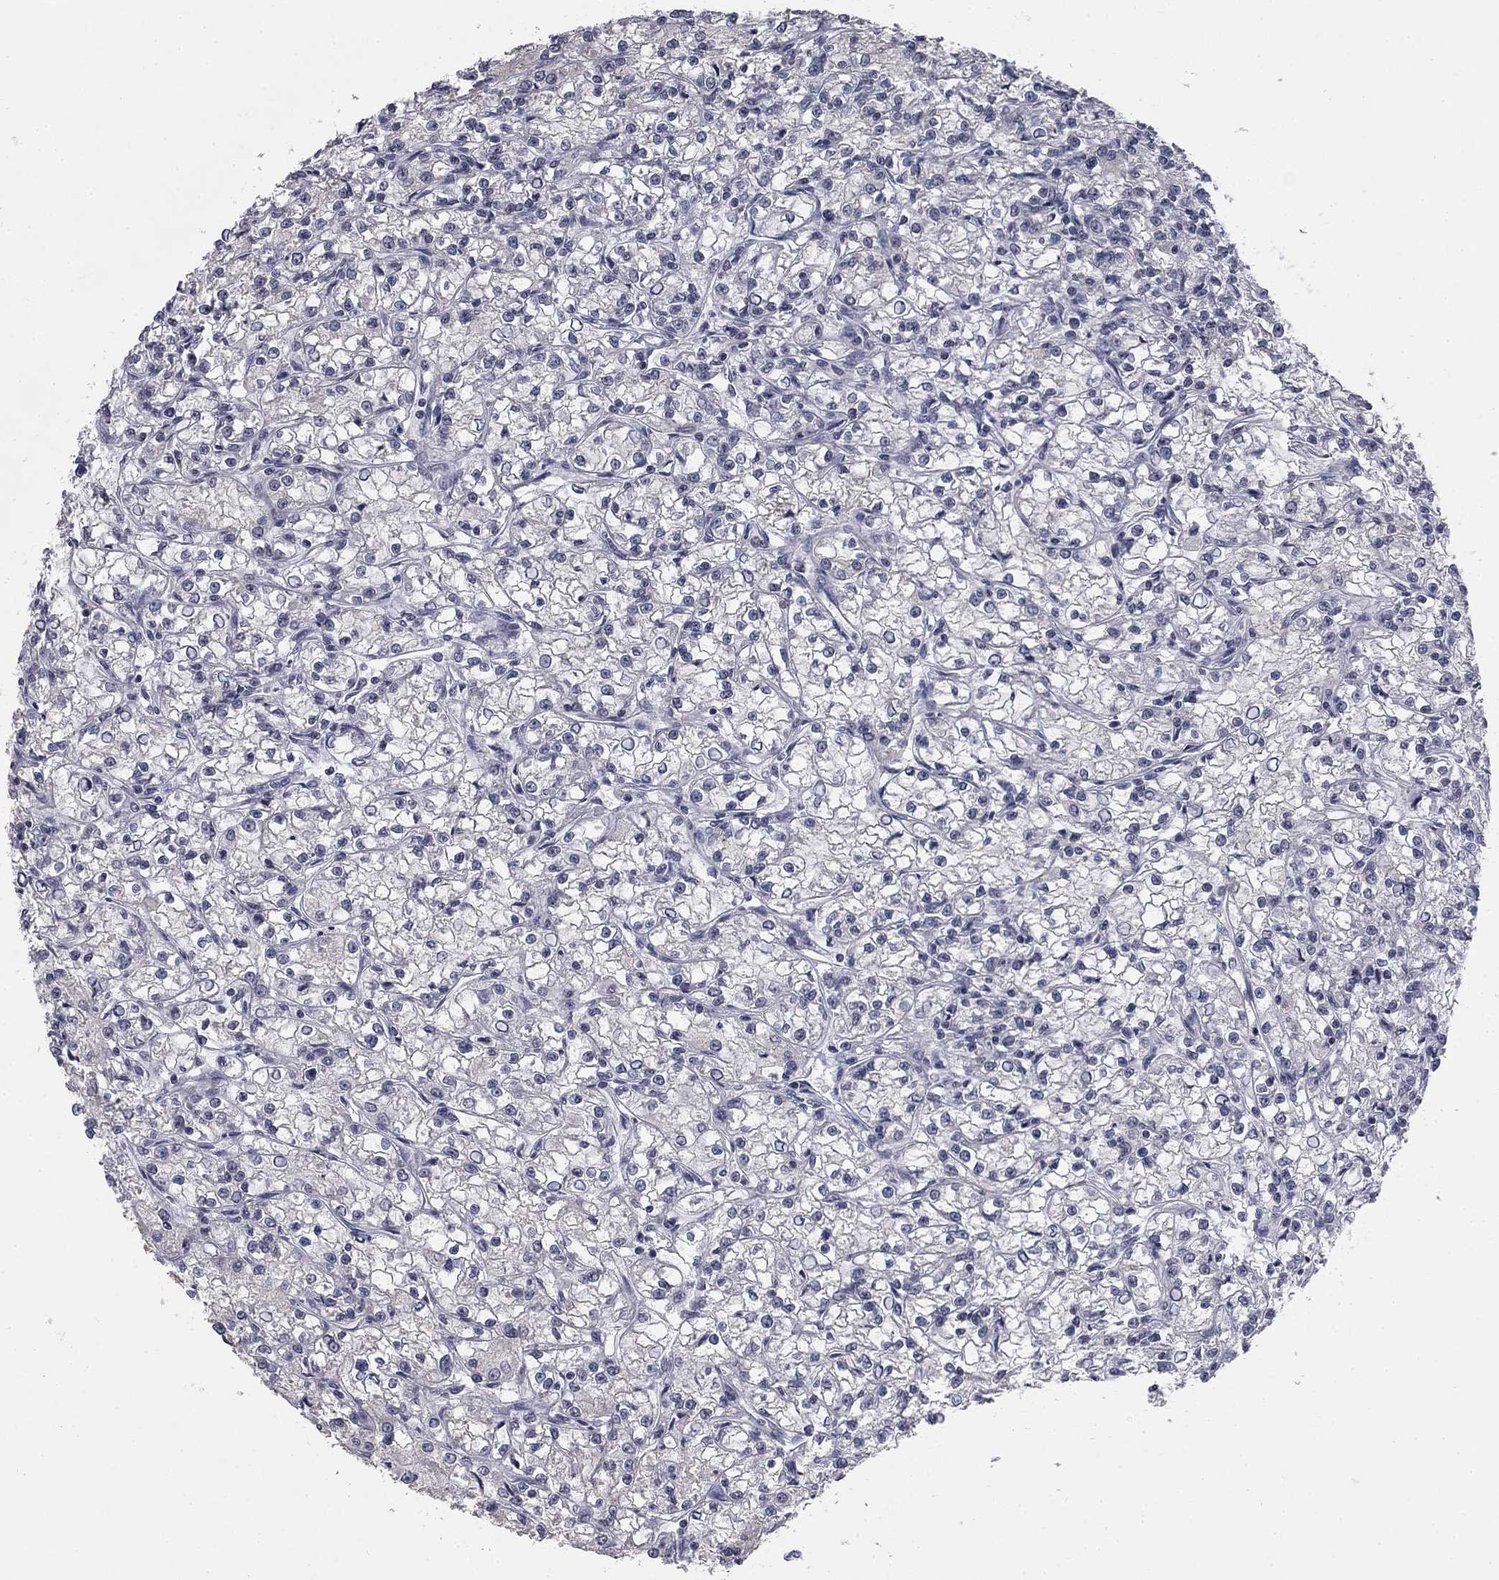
{"staining": {"intensity": "negative", "quantity": "none", "location": "none"}, "tissue": "renal cancer", "cell_type": "Tumor cells", "image_type": "cancer", "snomed": [{"axis": "morphology", "description": "Adenocarcinoma, NOS"}, {"axis": "topography", "description": "Kidney"}], "caption": "The immunohistochemistry (IHC) image has no significant expression in tumor cells of renal cancer tissue.", "gene": "SPATA33", "patient": {"sex": "female", "age": 59}}